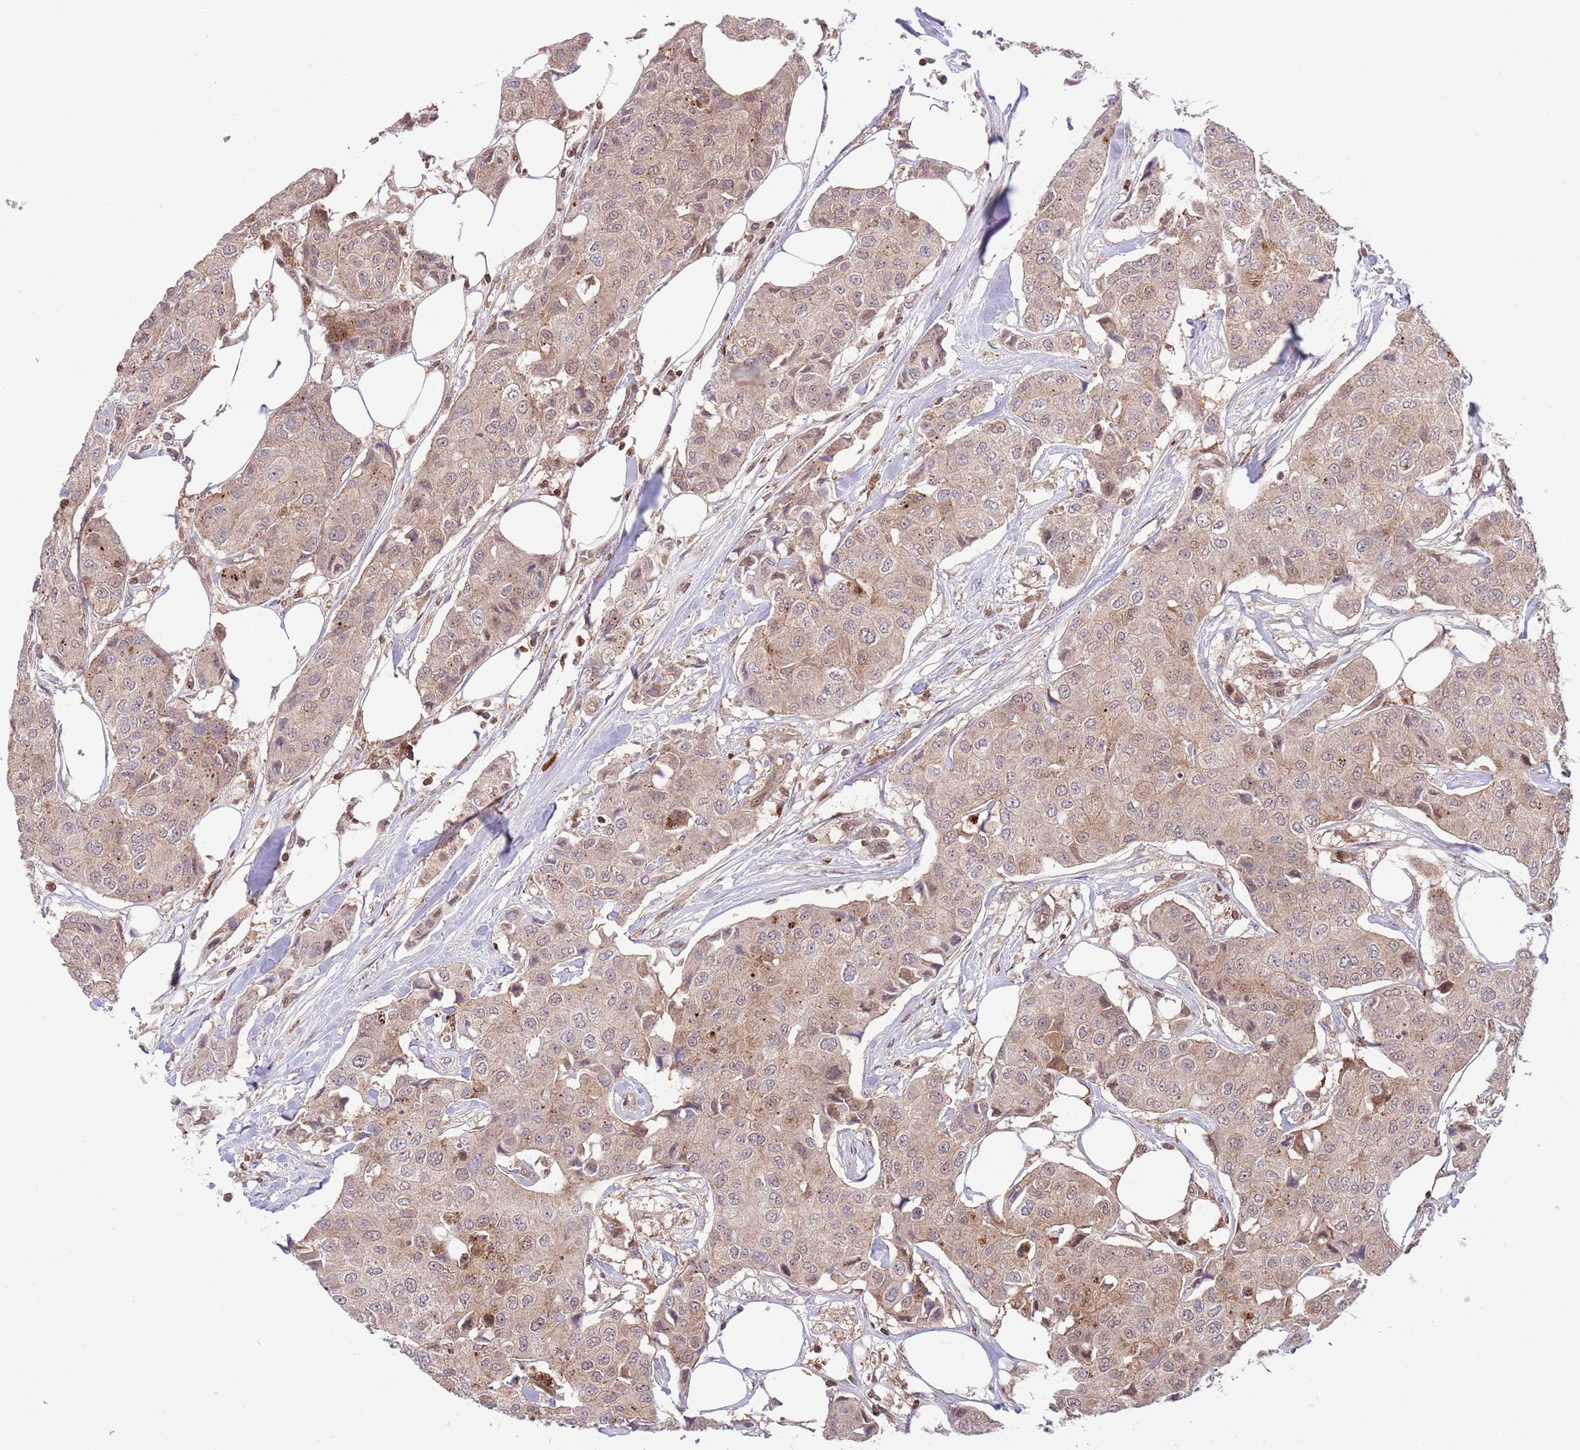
{"staining": {"intensity": "weak", "quantity": ">75%", "location": "cytoplasmic/membranous,nuclear"}, "tissue": "breast cancer", "cell_type": "Tumor cells", "image_type": "cancer", "snomed": [{"axis": "morphology", "description": "Duct carcinoma"}, {"axis": "topography", "description": "Breast"}], "caption": "Immunohistochemical staining of human breast cancer (intraductal carcinoma) demonstrates low levels of weak cytoplasmic/membranous and nuclear protein expression in about >75% of tumor cells. The protein is stained brown, and the nuclei are stained in blue (DAB (3,3'-diaminobenzidine) IHC with brightfield microscopy, high magnification).", "gene": "HDHD2", "patient": {"sex": "female", "age": 80}}